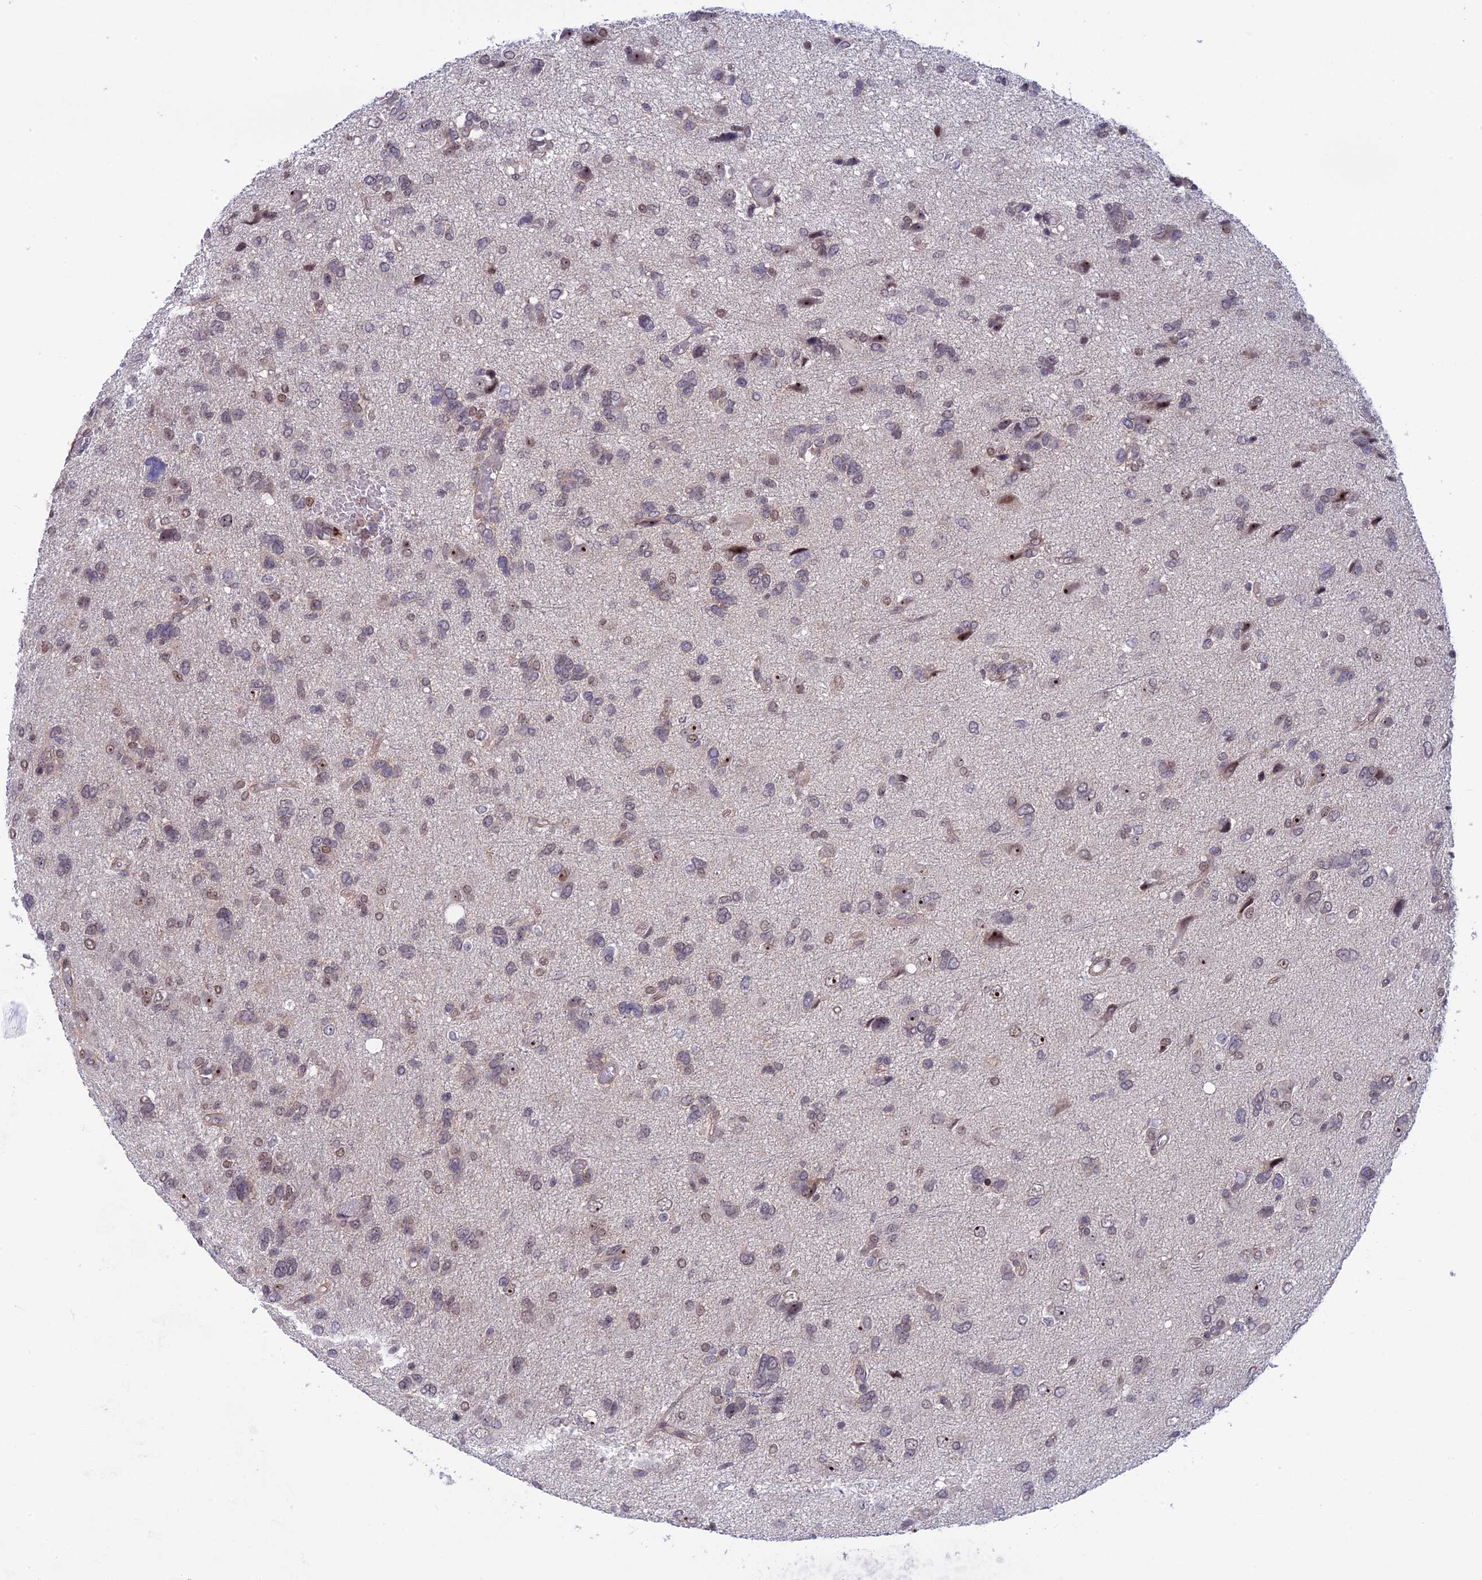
{"staining": {"intensity": "weak", "quantity": "<25%", "location": "nuclear"}, "tissue": "glioma", "cell_type": "Tumor cells", "image_type": "cancer", "snomed": [{"axis": "morphology", "description": "Glioma, malignant, High grade"}, {"axis": "topography", "description": "Brain"}], "caption": "Immunohistochemistry (IHC) photomicrograph of neoplastic tissue: human glioma stained with DAB (3,3'-diaminobenzidine) exhibits no significant protein expression in tumor cells.", "gene": "CCDC86", "patient": {"sex": "female", "age": 59}}